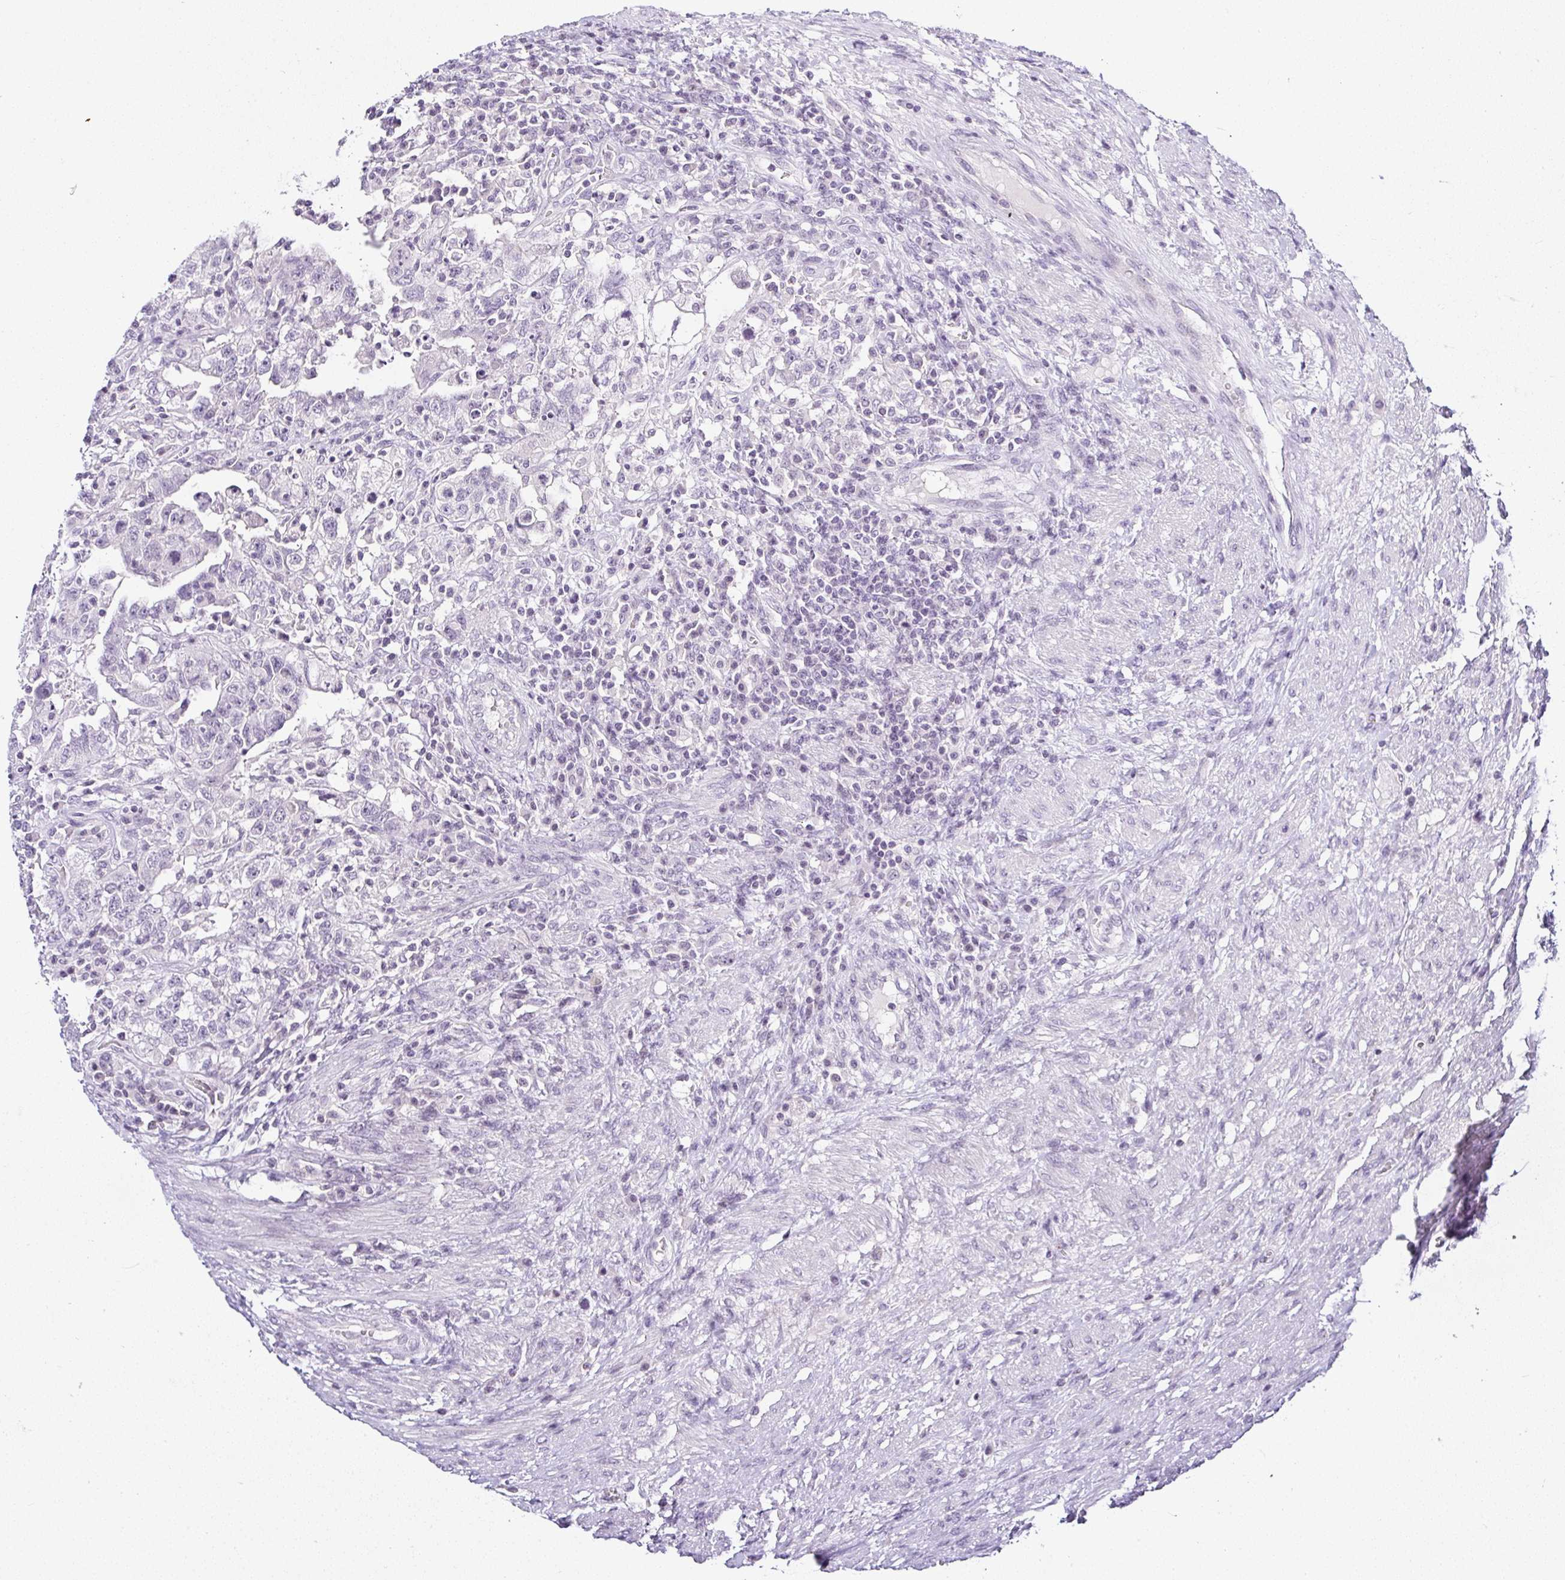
{"staining": {"intensity": "negative", "quantity": "none", "location": "none"}, "tissue": "testis cancer", "cell_type": "Tumor cells", "image_type": "cancer", "snomed": [{"axis": "morphology", "description": "Carcinoma, Embryonal, NOS"}, {"axis": "topography", "description": "Testis"}], "caption": "Immunohistochemistry histopathology image of human testis cancer (embryonal carcinoma) stained for a protein (brown), which exhibits no positivity in tumor cells.", "gene": "SERPINB3", "patient": {"sex": "male", "age": 26}}